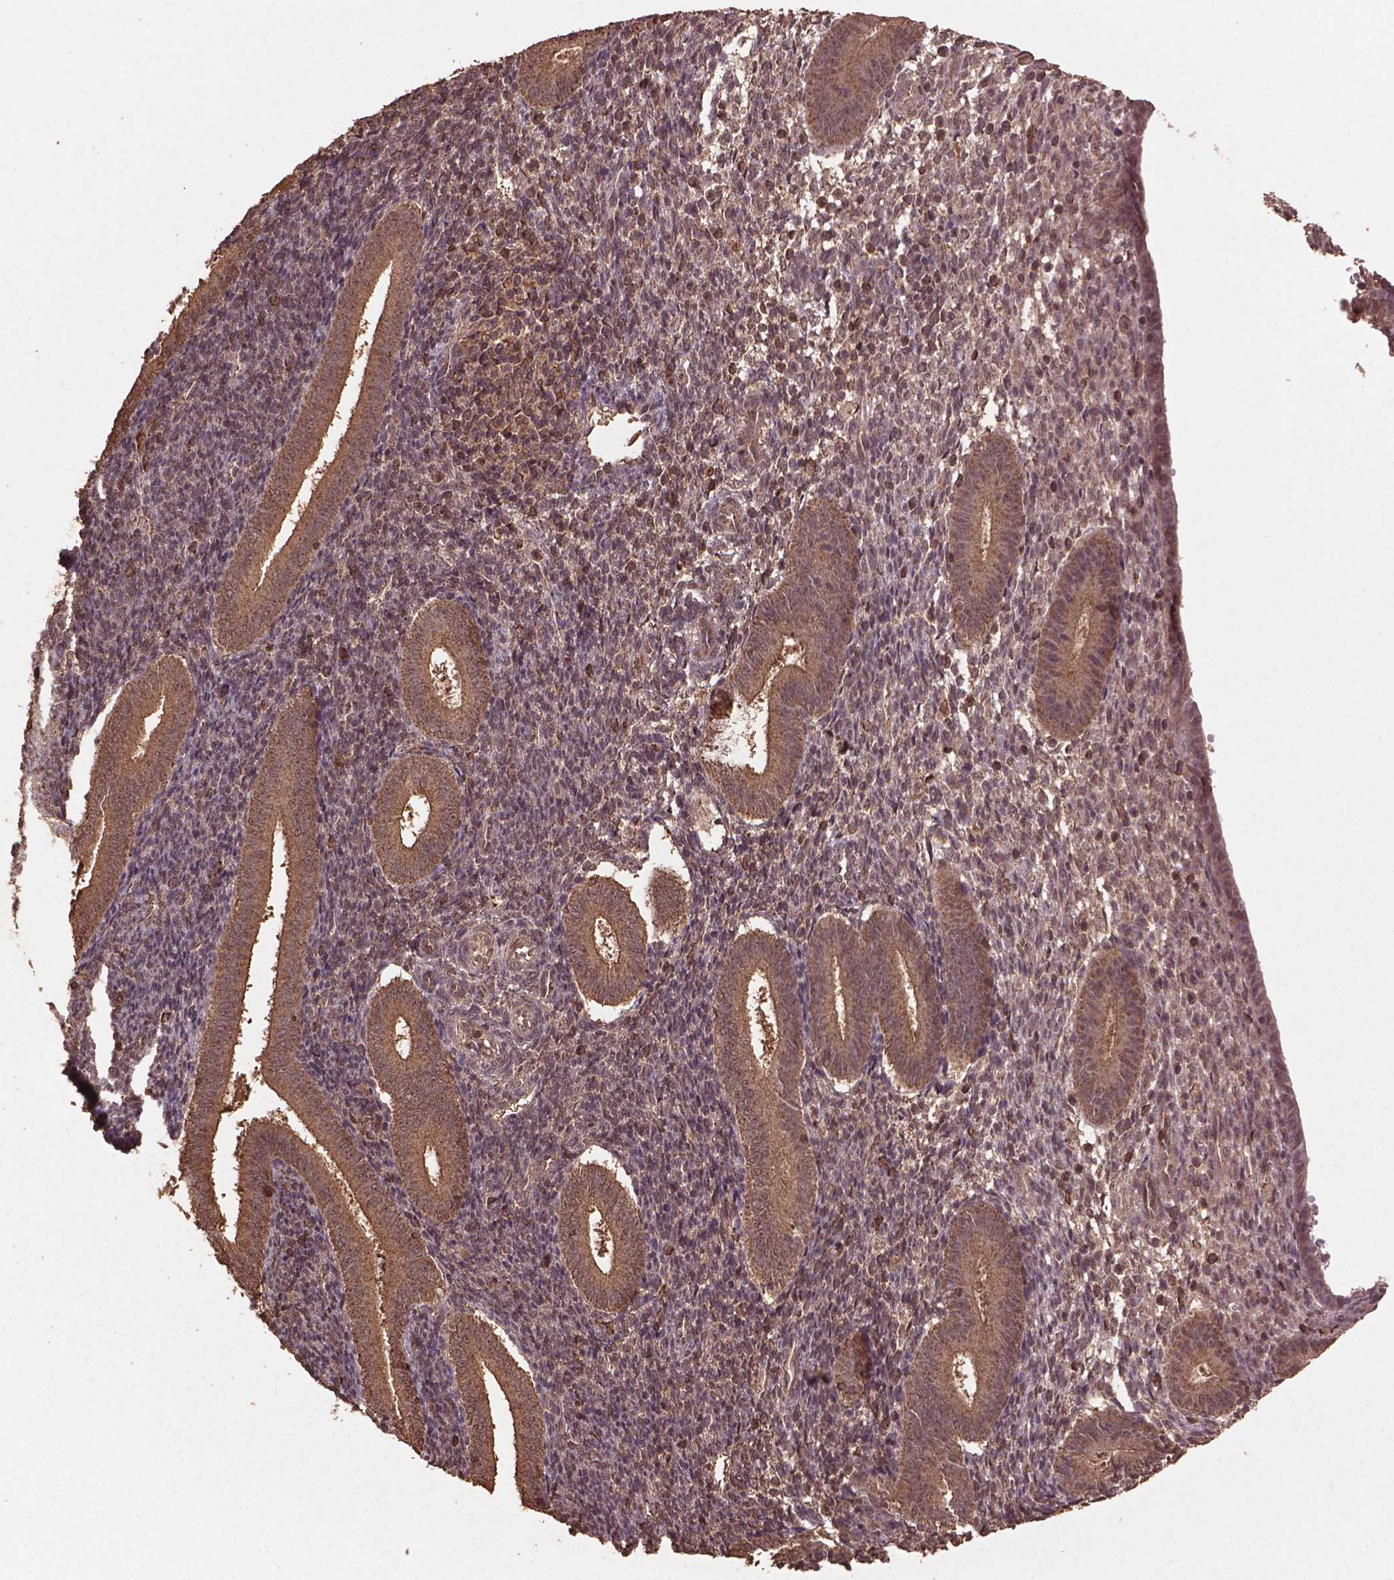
{"staining": {"intensity": "weak", "quantity": "25%-75%", "location": "cytoplasmic/membranous,nuclear"}, "tissue": "endometrium", "cell_type": "Cells in endometrial stroma", "image_type": "normal", "snomed": [{"axis": "morphology", "description": "Normal tissue, NOS"}, {"axis": "topography", "description": "Endometrium"}], "caption": "IHC (DAB (3,3'-diaminobenzidine)) staining of normal endometrium reveals weak cytoplasmic/membranous,nuclear protein staining in about 25%-75% of cells in endometrial stroma.", "gene": "BABAM1", "patient": {"sex": "female", "age": 25}}